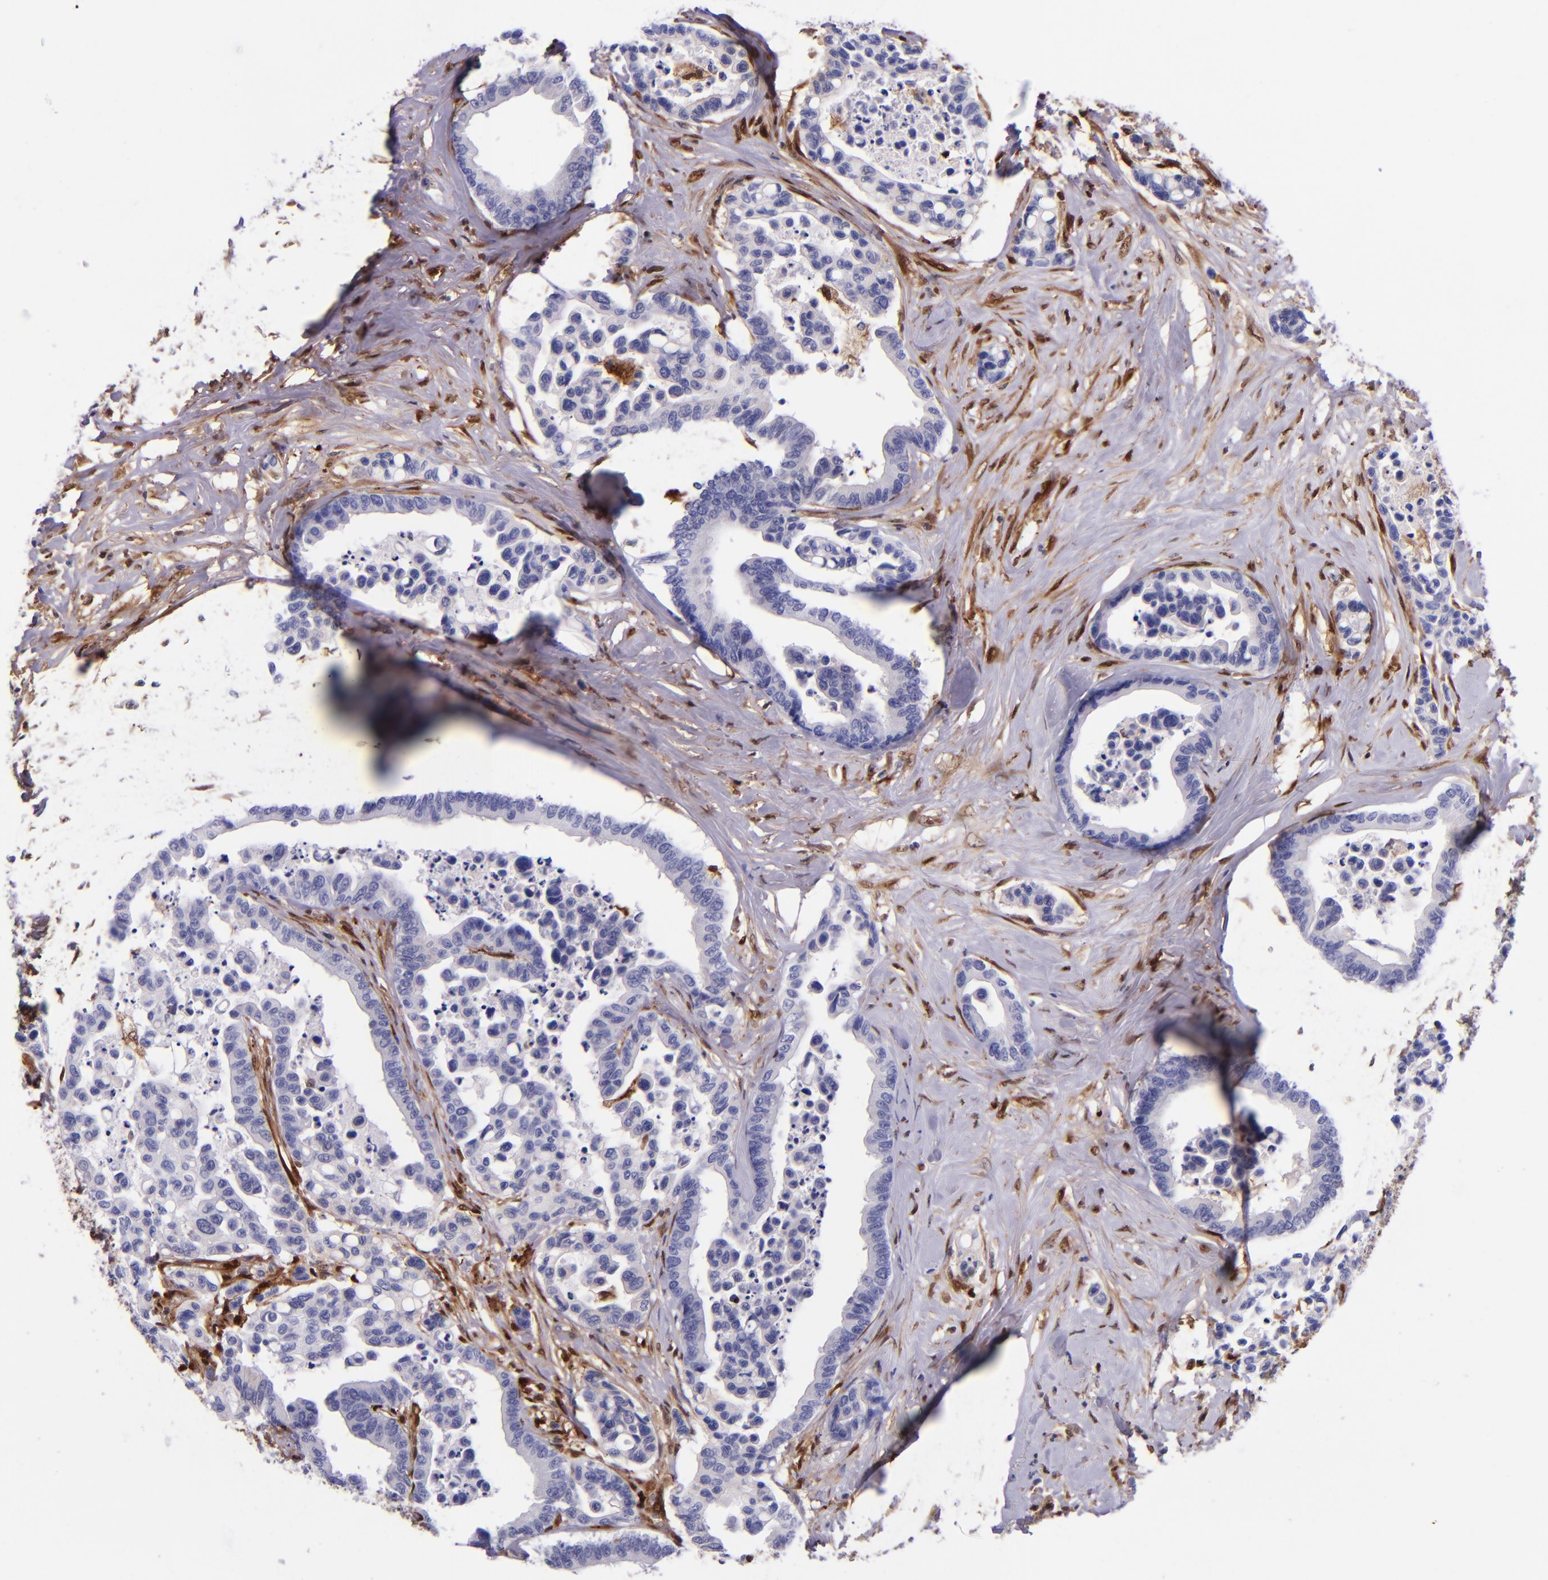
{"staining": {"intensity": "negative", "quantity": "none", "location": "none"}, "tissue": "colorectal cancer", "cell_type": "Tumor cells", "image_type": "cancer", "snomed": [{"axis": "morphology", "description": "Adenocarcinoma, NOS"}, {"axis": "topography", "description": "Colon"}], "caption": "Immunohistochemistry (IHC) image of neoplastic tissue: adenocarcinoma (colorectal) stained with DAB (3,3'-diaminobenzidine) demonstrates no significant protein staining in tumor cells. (DAB (3,3'-diaminobenzidine) immunohistochemistry visualized using brightfield microscopy, high magnification).", "gene": "LGALS1", "patient": {"sex": "male", "age": 82}}